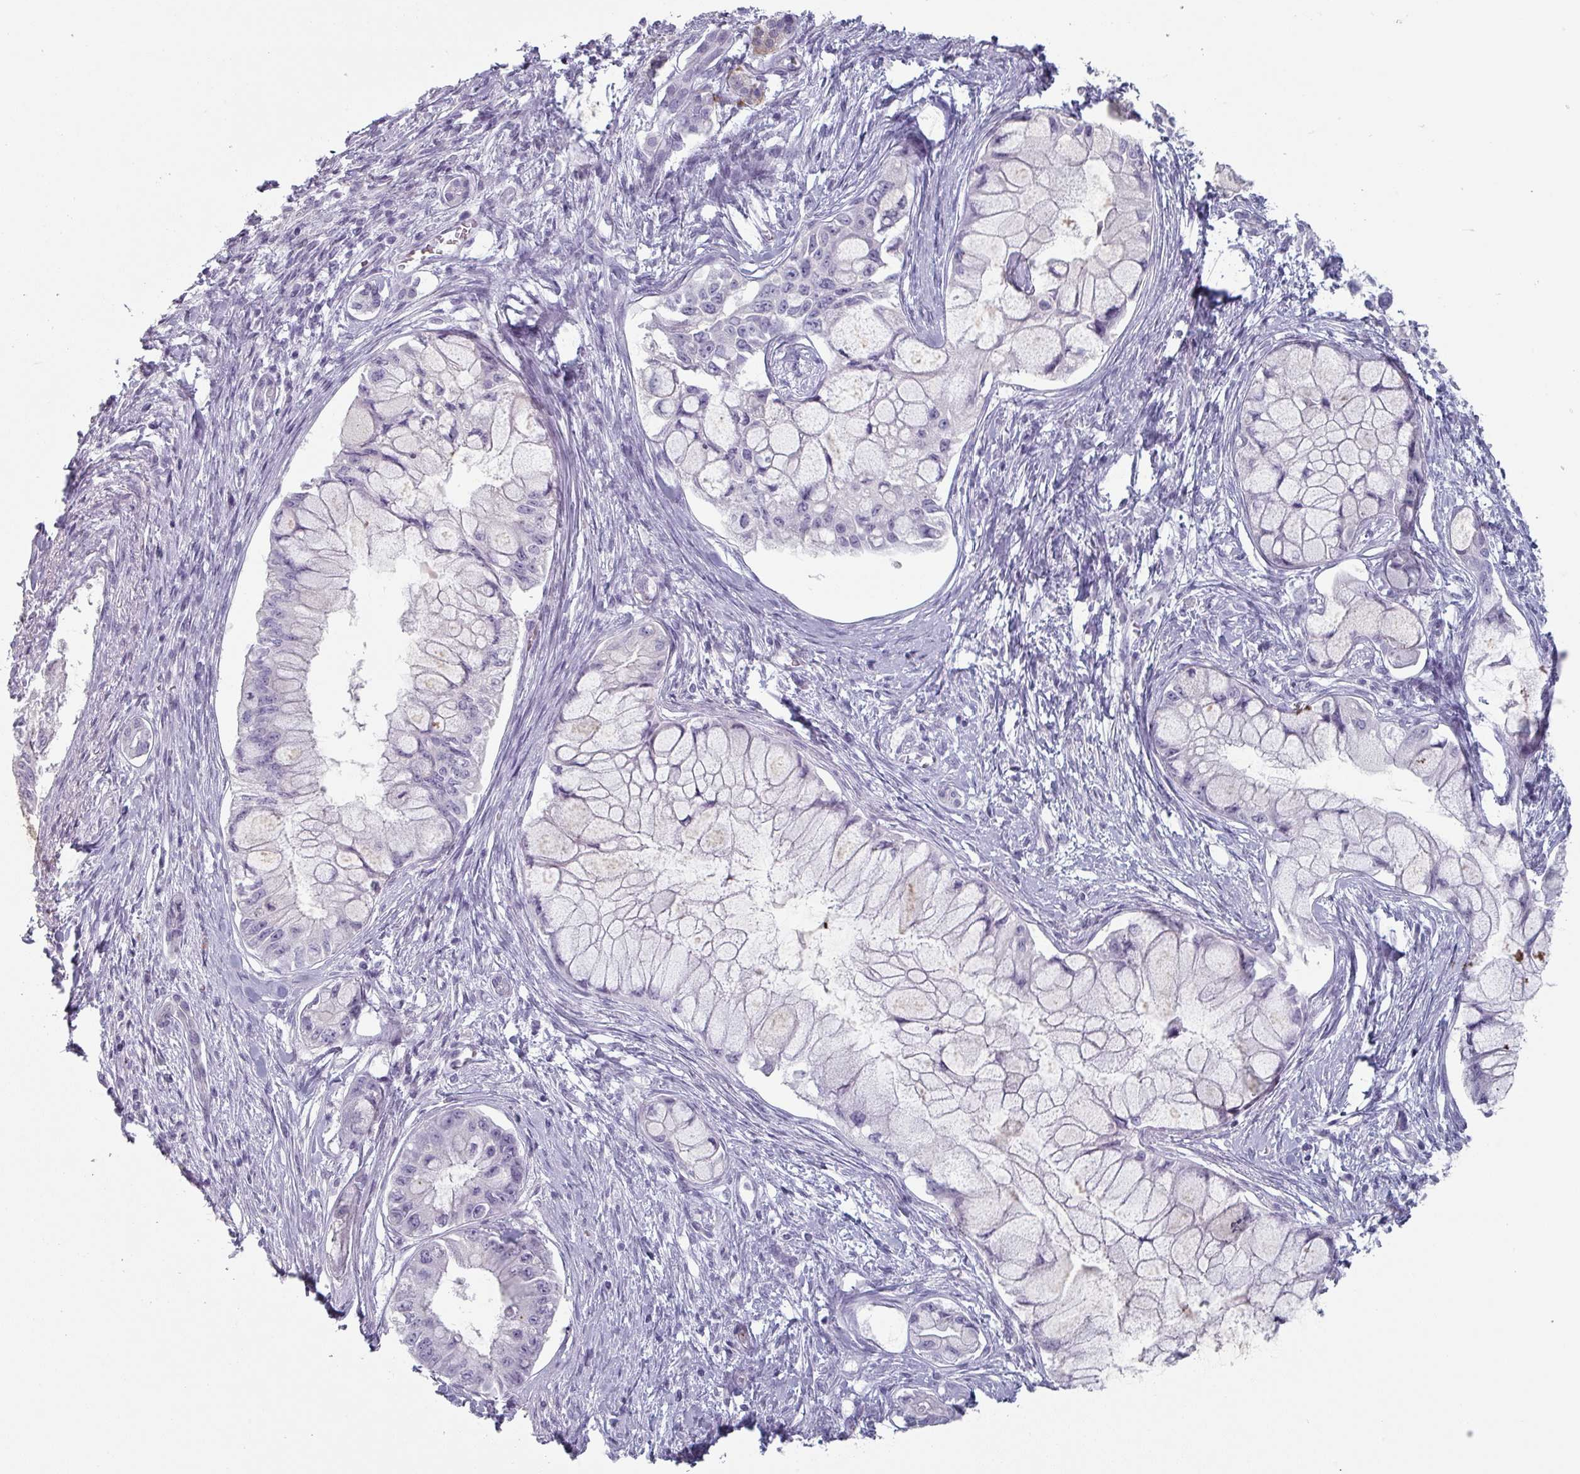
{"staining": {"intensity": "negative", "quantity": "none", "location": "none"}, "tissue": "pancreatic cancer", "cell_type": "Tumor cells", "image_type": "cancer", "snomed": [{"axis": "morphology", "description": "Adenocarcinoma, NOS"}, {"axis": "topography", "description": "Pancreas"}], "caption": "The image displays no significant positivity in tumor cells of adenocarcinoma (pancreatic). (DAB (3,3'-diaminobenzidine) immunohistochemistry, high magnification).", "gene": "SLC35G2", "patient": {"sex": "male", "age": 48}}